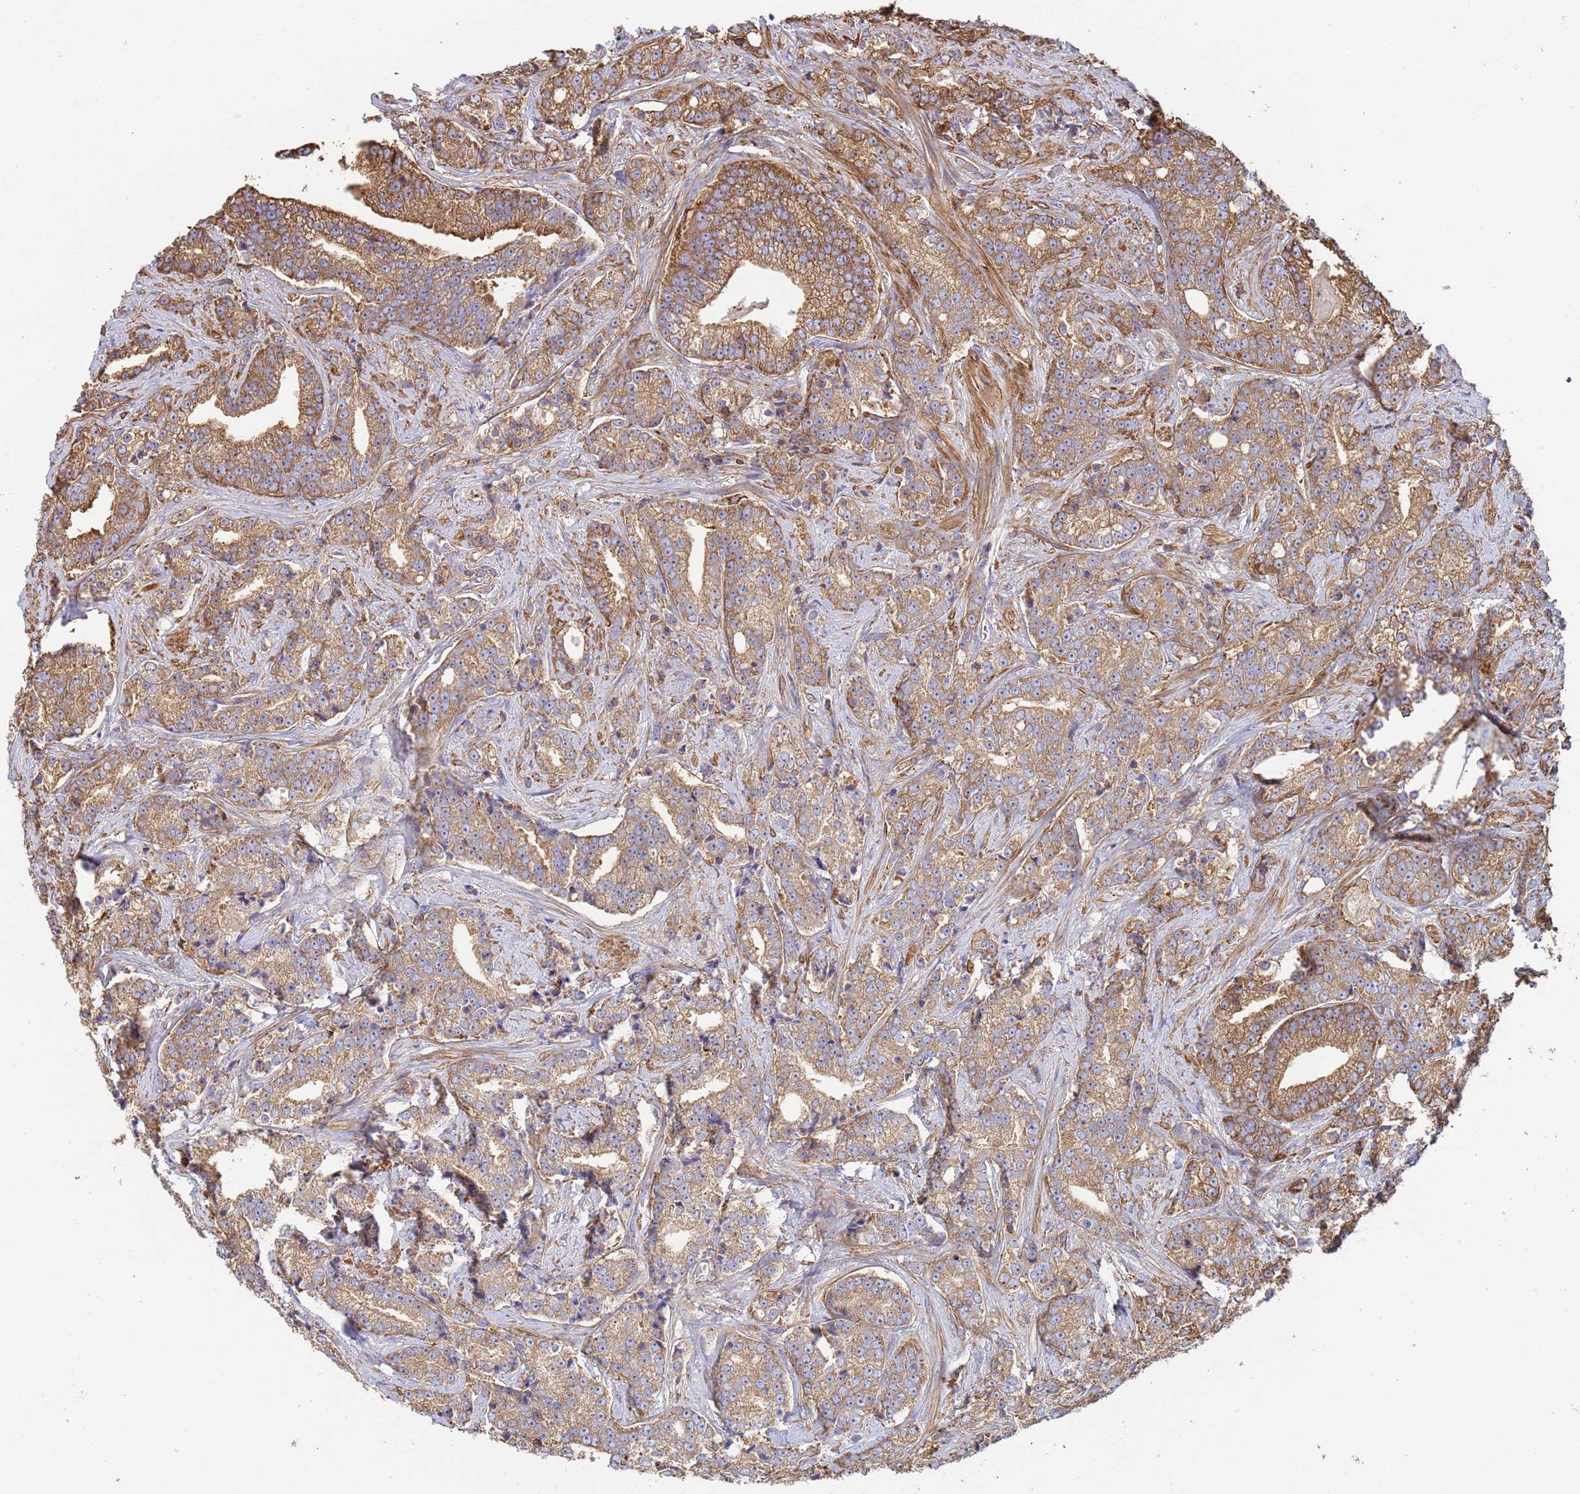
{"staining": {"intensity": "moderate", "quantity": ">75%", "location": "cytoplasmic/membranous"}, "tissue": "prostate cancer", "cell_type": "Tumor cells", "image_type": "cancer", "snomed": [{"axis": "morphology", "description": "Adenocarcinoma, High grade"}, {"axis": "topography", "description": "Prostate"}], "caption": "There is medium levels of moderate cytoplasmic/membranous staining in tumor cells of prostate adenocarcinoma (high-grade), as demonstrated by immunohistochemical staining (brown color).", "gene": "ZNG1B", "patient": {"sex": "male", "age": 67}}